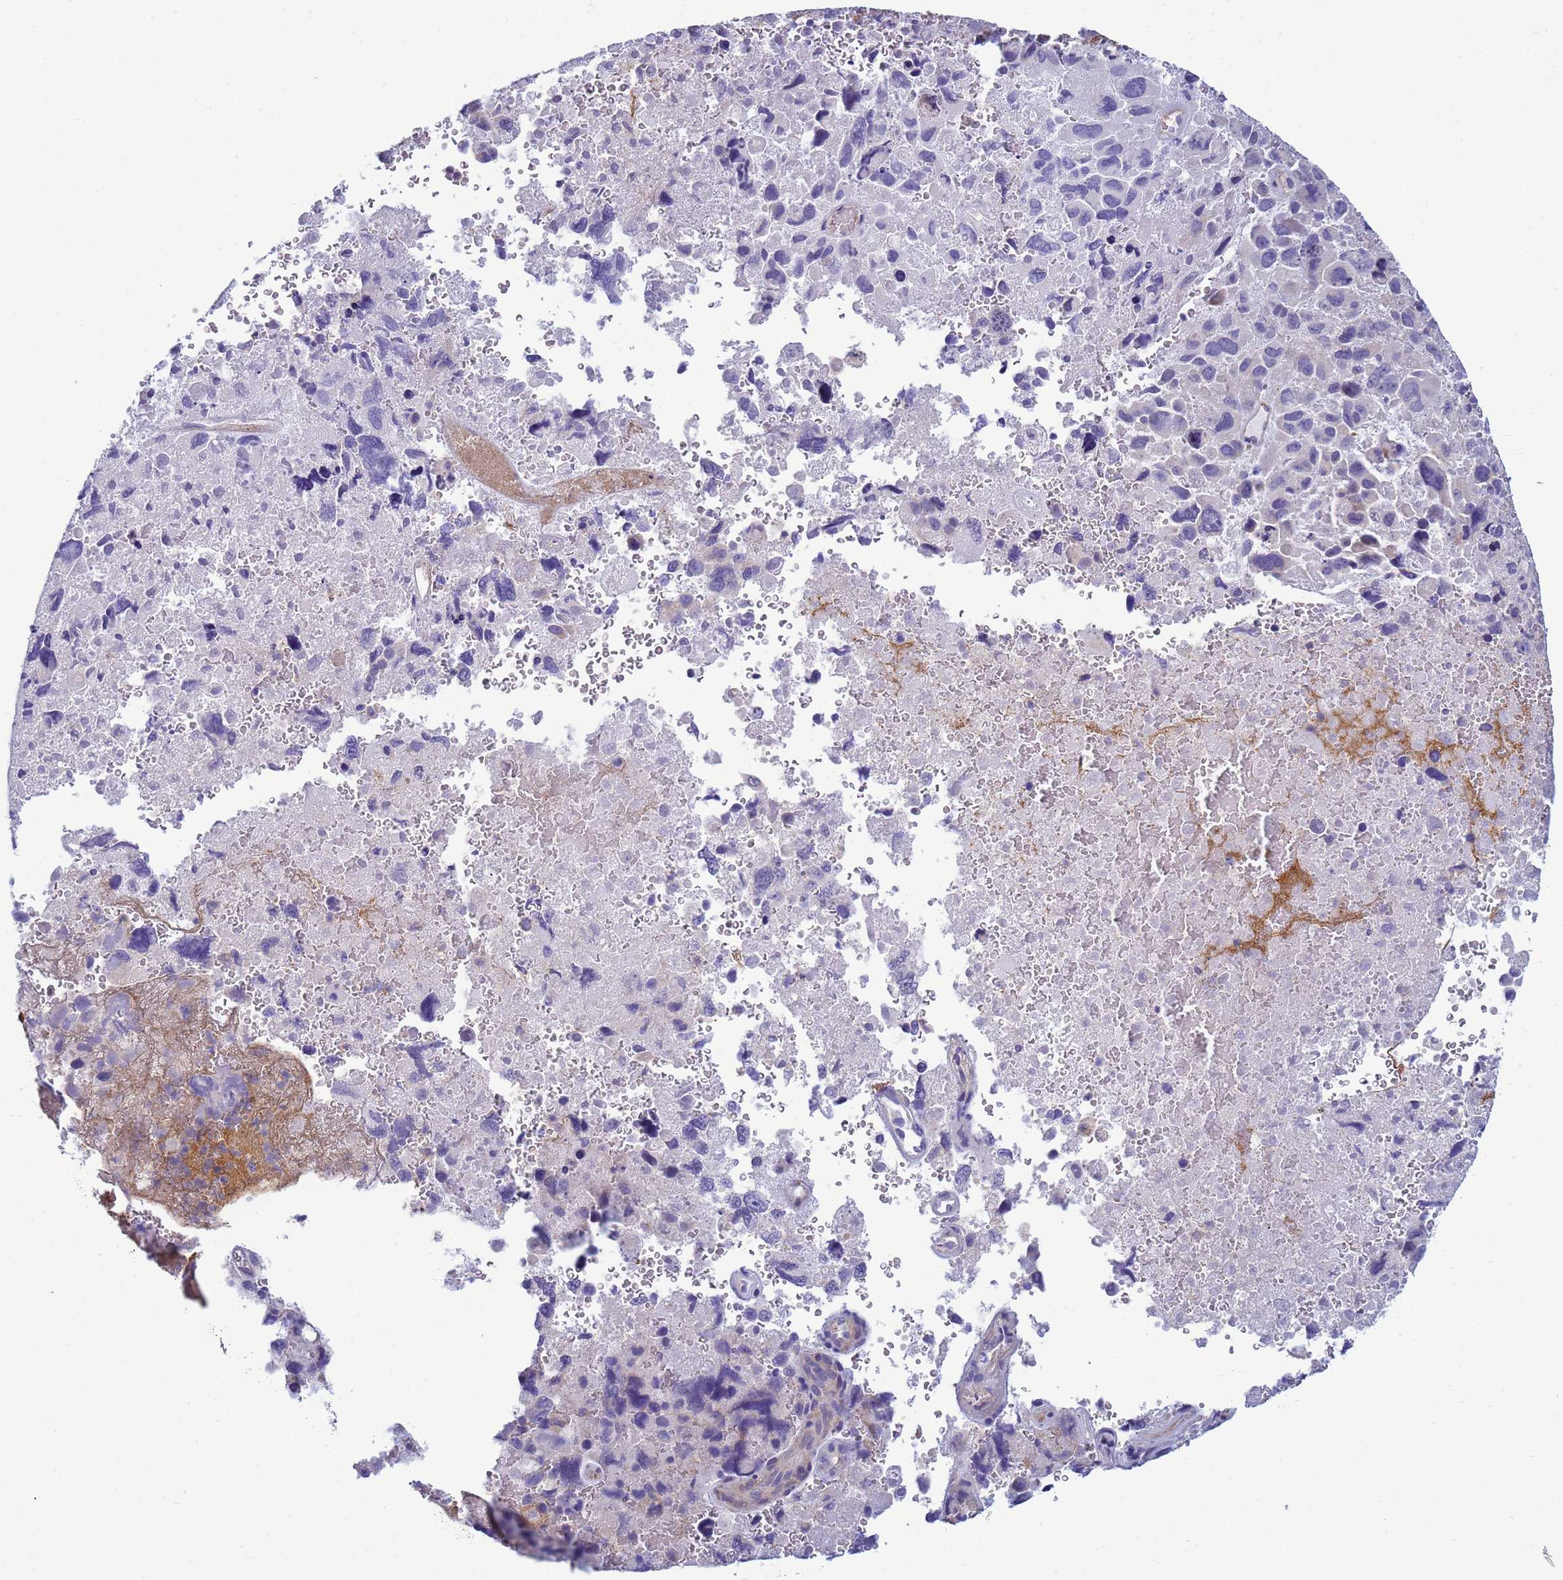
{"staining": {"intensity": "moderate", "quantity": "25%-75%", "location": "cytoplasmic/membranous"}, "tissue": "melanoma", "cell_type": "Tumor cells", "image_type": "cancer", "snomed": [{"axis": "morphology", "description": "Malignant melanoma, Metastatic site"}, {"axis": "topography", "description": "Brain"}], "caption": "Malignant melanoma (metastatic site) stained for a protein displays moderate cytoplasmic/membranous positivity in tumor cells. Nuclei are stained in blue.", "gene": "TRPC6", "patient": {"sex": "female", "age": 53}}